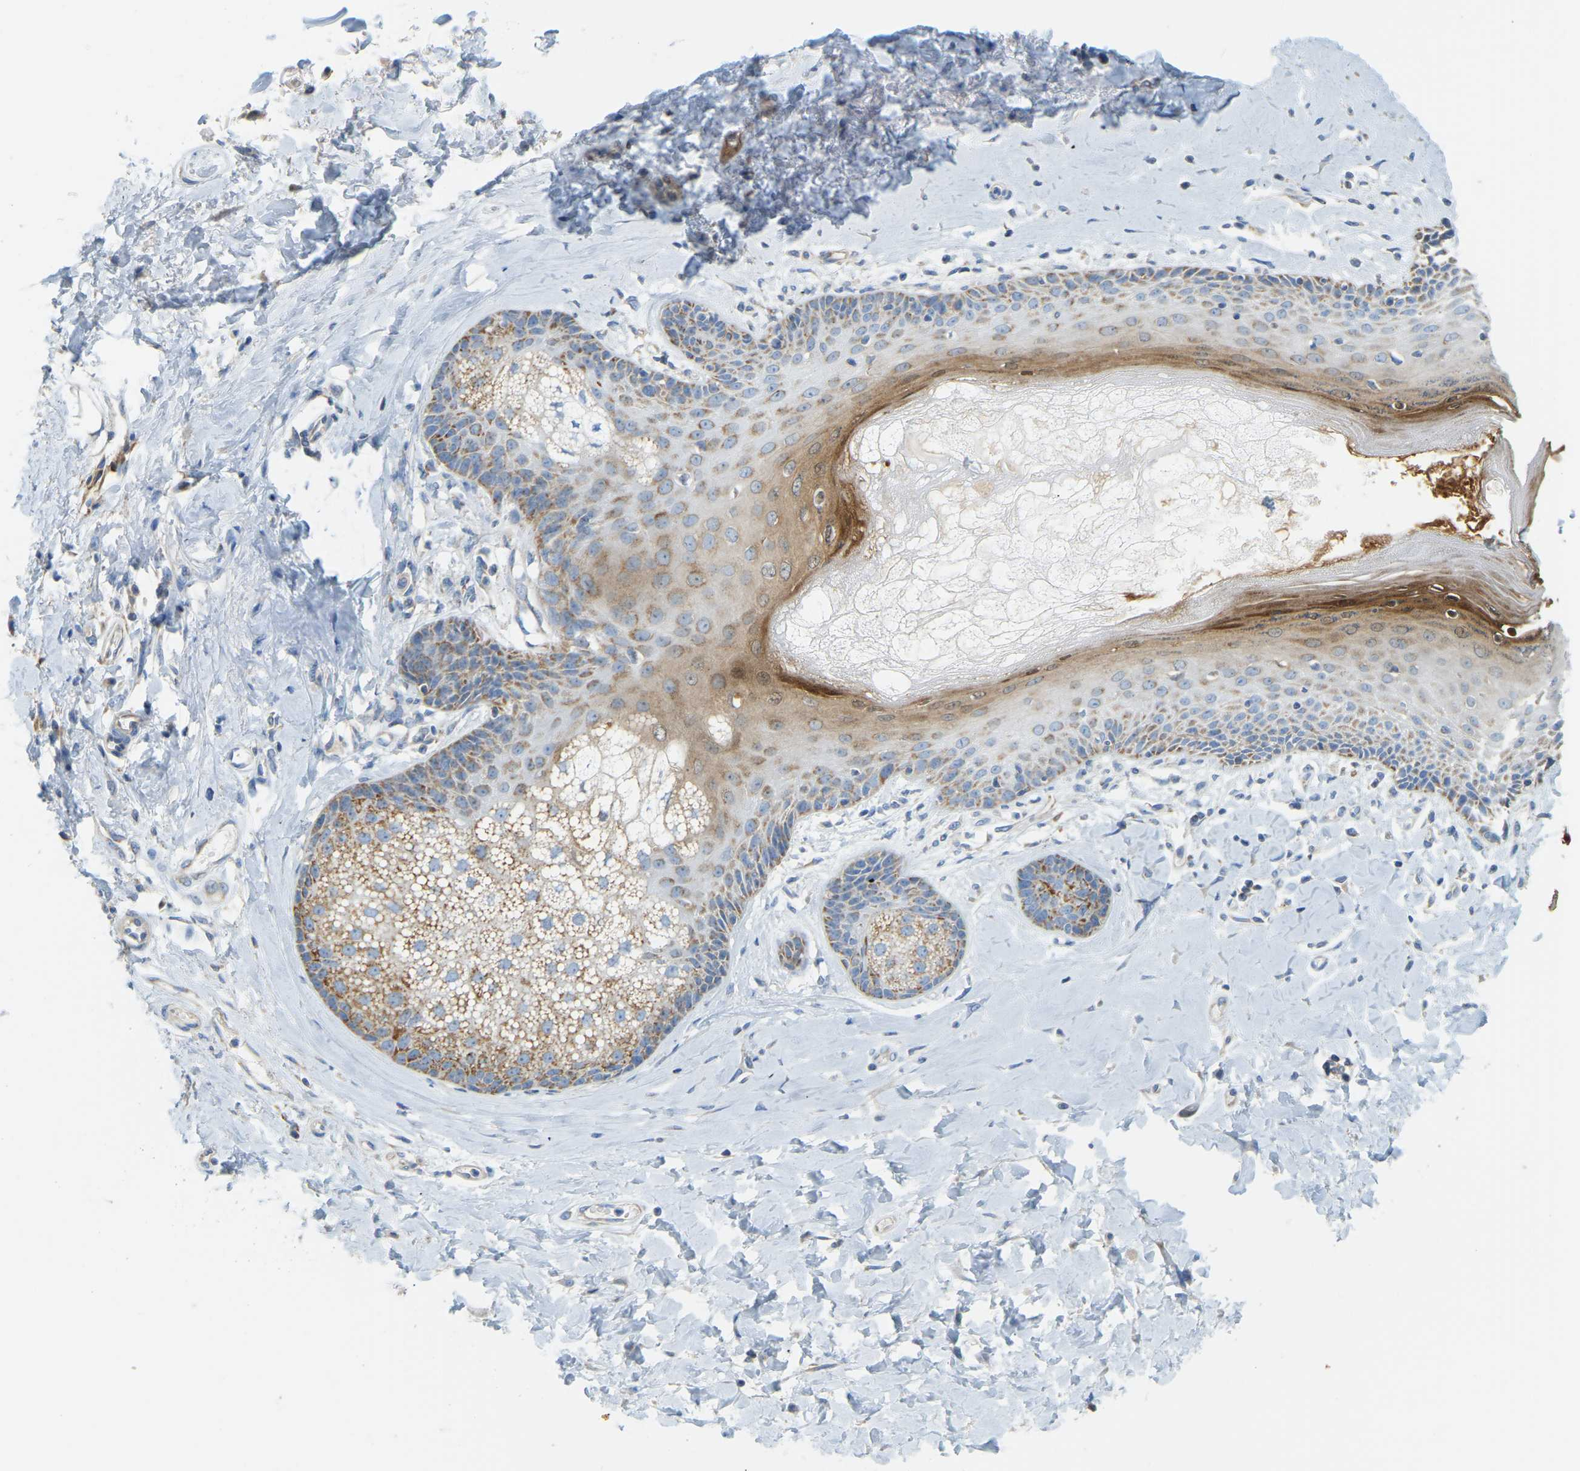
{"staining": {"intensity": "moderate", "quantity": "<25%", "location": "cytoplasmic/membranous"}, "tissue": "skin", "cell_type": "Epidermal cells", "image_type": "normal", "snomed": [{"axis": "morphology", "description": "Normal tissue, NOS"}, {"axis": "topography", "description": "Anal"}], "caption": "The immunohistochemical stain shows moderate cytoplasmic/membranous expression in epidermal cells of benign skin.", "gene": "GDA", "patient": {"sex": "male", "age": 69}}